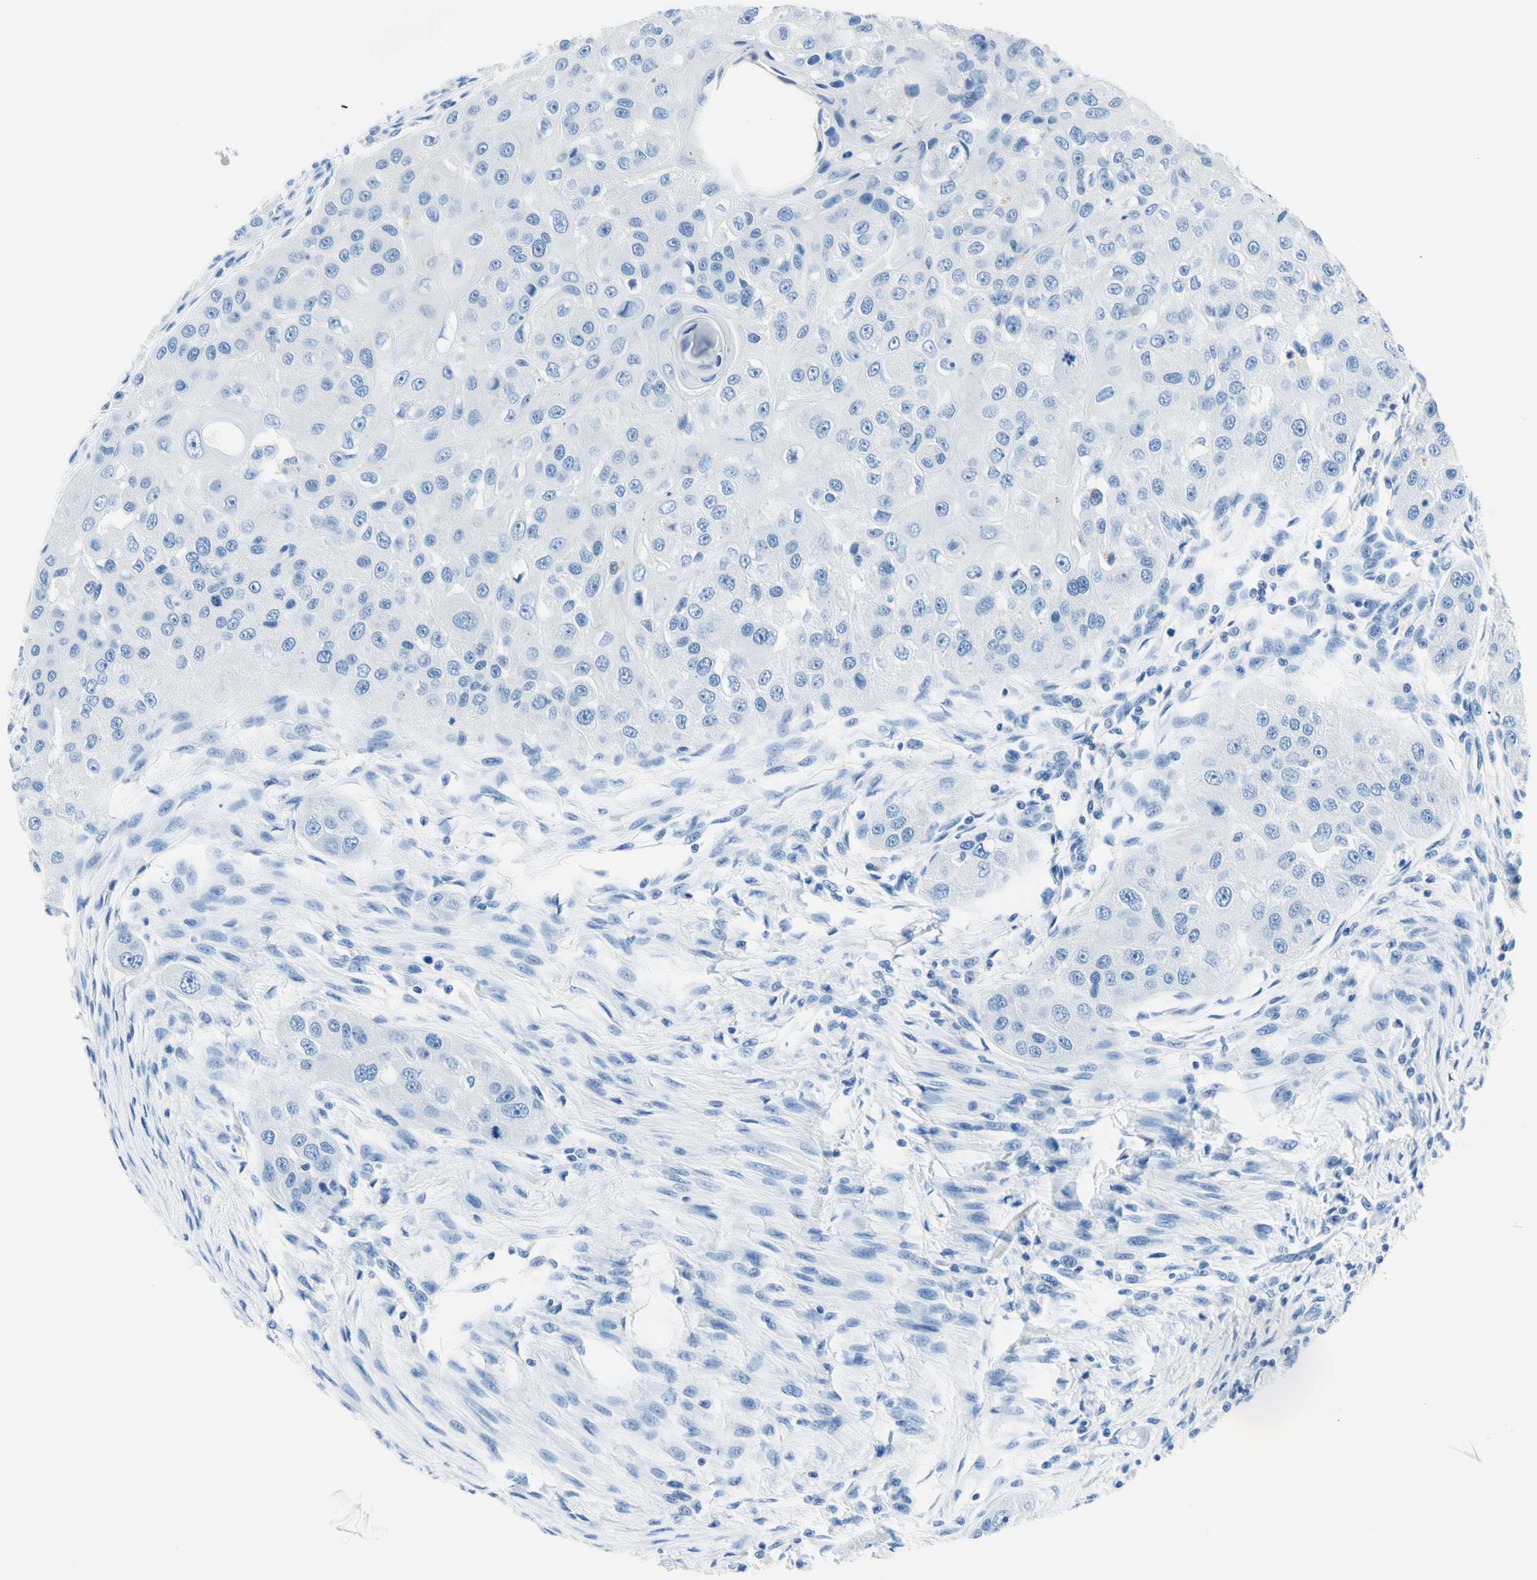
{"staining": {"intensity": "negative", "quantity": "none", "location": "none"}, "tissue": "head and neck cancer", "cell_type": "Tumor cells", "image_type": "cancer", "snomed": [{"axis": "morphology", "description": "Normal tissue, NOS"}, {"axis": "morphology", "description": "Squamous cell carcinoma, NOS"}, {"axis": "topography", "description": "Skeletal muscle"}, {"axis": "topography", "description": "Head-Neck"}], "caption": "This is a photomicrograph of immunohistochemistry staining of head and neck cancer, which shows no staining in tumor cells. The staining is performed using DAB (3,3'-diaminobenzidine) brown chromogen with nuclei counter-stained in using hematoxylin.", "gene": "MYH2", "patient": {"sex": "male", "age": 51}}